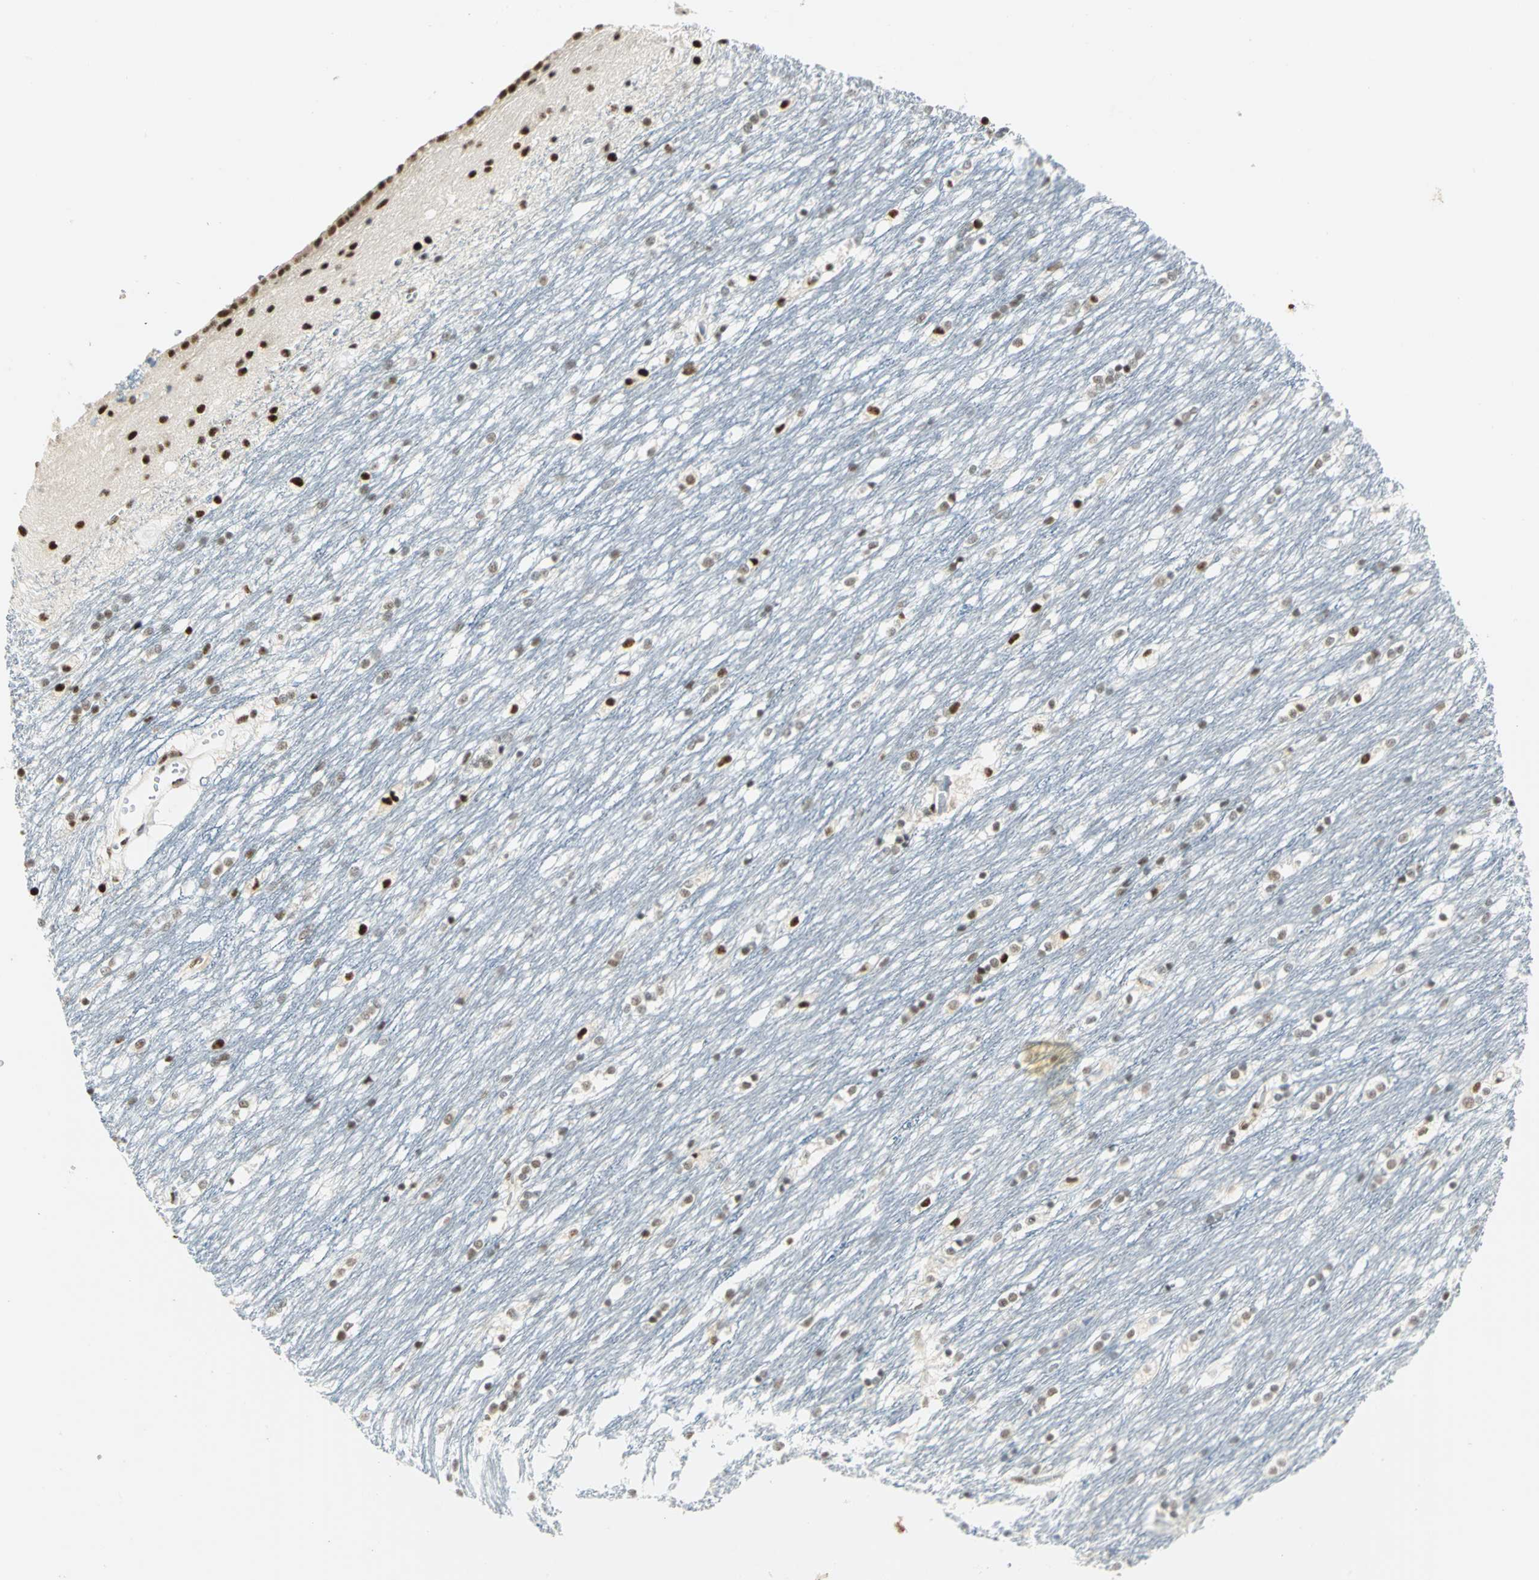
{"staining": {"intensity": "moderate", "quantity": "25%-75%", "location": "cytoplasmic/membranous,nuclear"}, "tissue": "caudate", "cell_type": "Glial cells", "image_type": "normal", "snomed": [{"axis": "morphology", "description": "Normal tissue, NOS"}, {"axis": "topography", "description": "Lateral ventricle wall"}], "caption": "Immunohistochemical staining of unremarkable human caudate exhibits medium levels of moderate cytoplasmic/membranous,nuclear expression in approximately 25%-75% of glial cells. (DAB (3,3'-diaminobenzidine) IHC with brightfield microscopy, high magnification).", "gene": "CCNT1", "patient": {"sex": "female", "age": 19}}